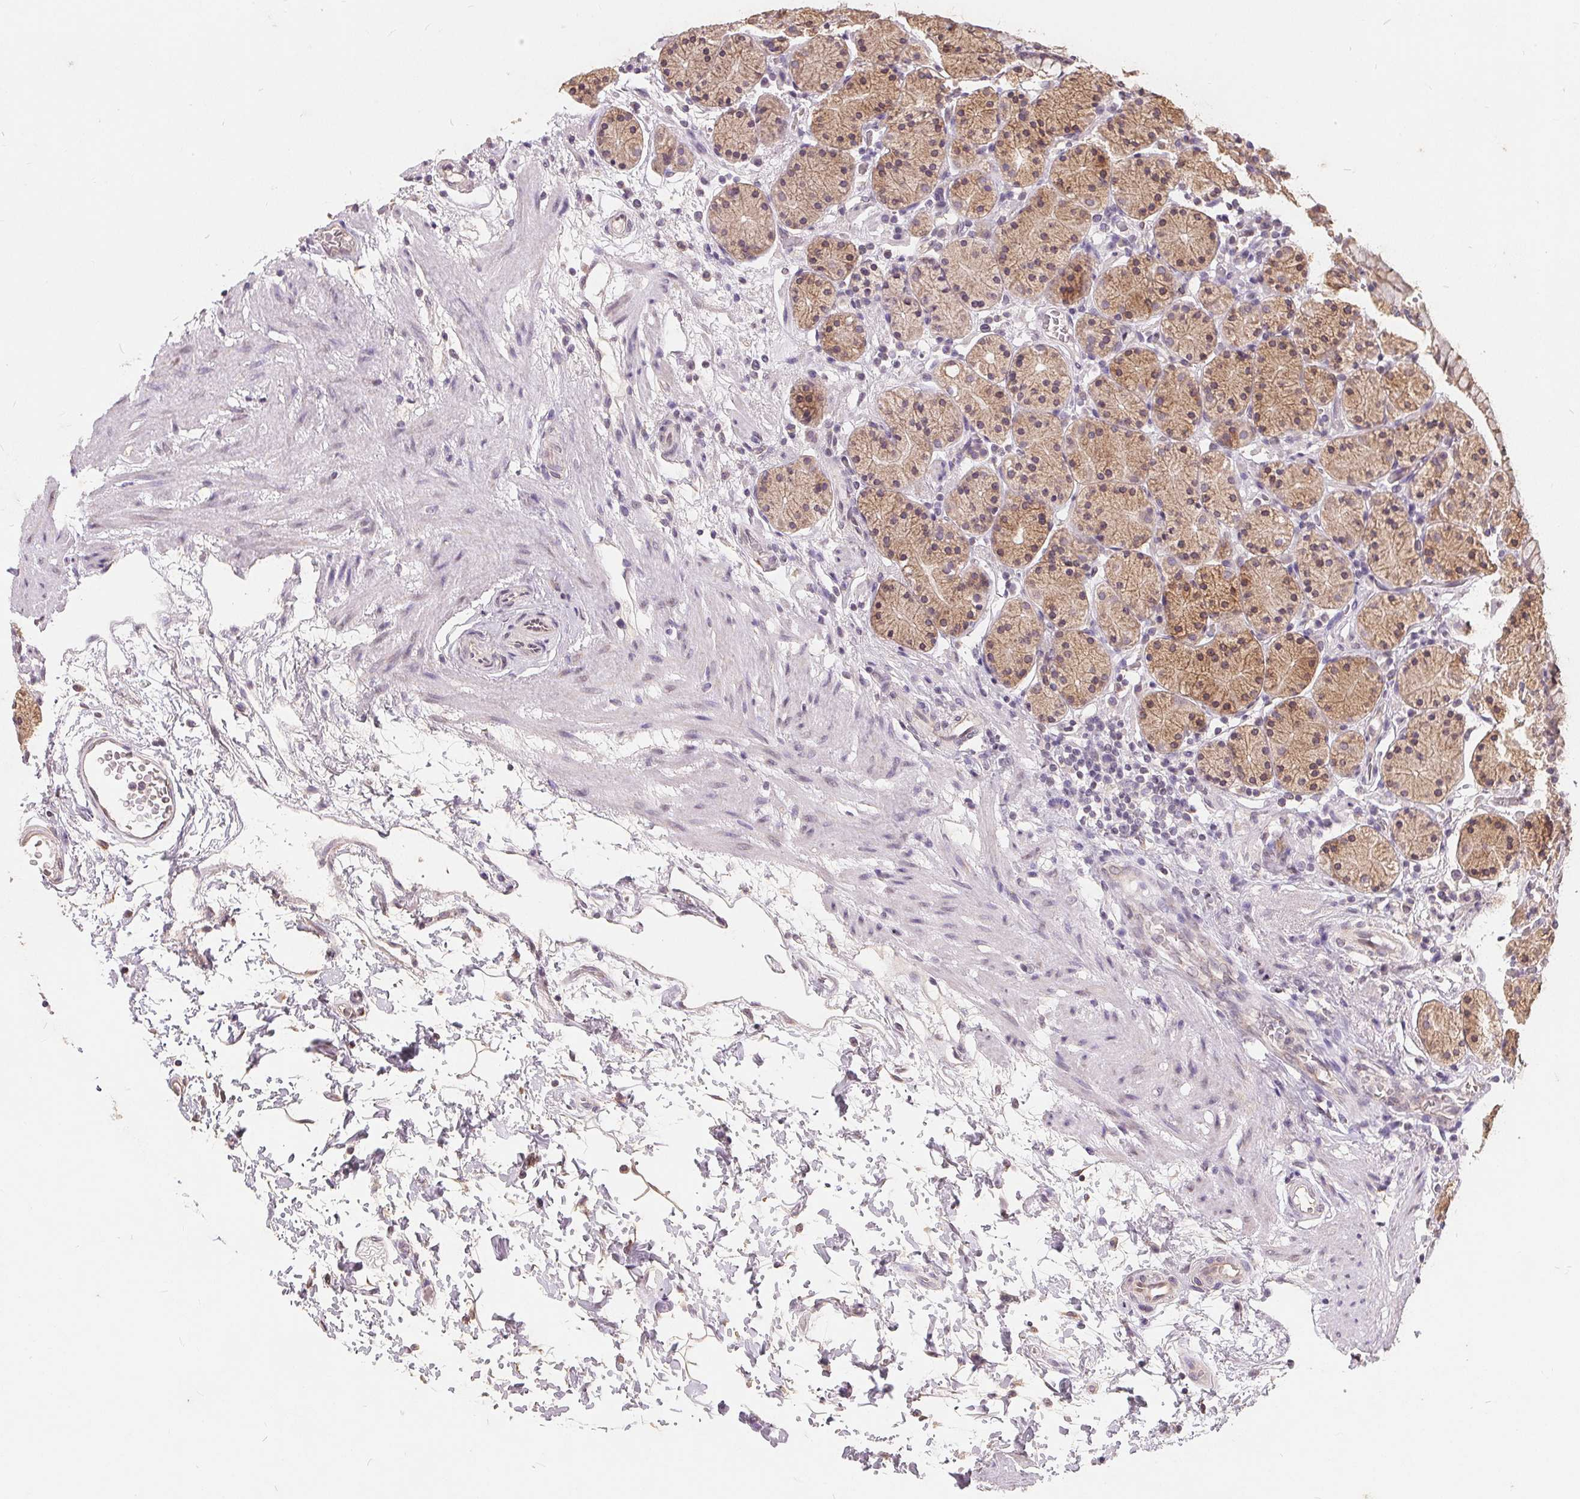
{"staining": {"intensity": "moderate", "quantity": "25%-75%", "location": "cytoplasmic/membranous"}, "tissue": "stomach", "cell_type": "Glandular cells", "image_type": "normal", "snomed": [{"axis": "morphology", "description": "Normal tissue, NOS"}, {"axis": "topography", "description": "Stomach, upper"}, {"axis": "topography", "description": "Stomach"}], "caption": "The image reveals immunohistochemical staining of normal stomach. There is moderate cytoplasmic/membranous positivity is present in approximately 25%-75% of glandular cells. The staining was performed using DAB (3,3'-diaminobenzidine), with brown indicating positive protein expression. Nuclei are stained blue with hematoxylin.", "gene": "CDIPT", "patient": {"sex": "male", "age": 62}}